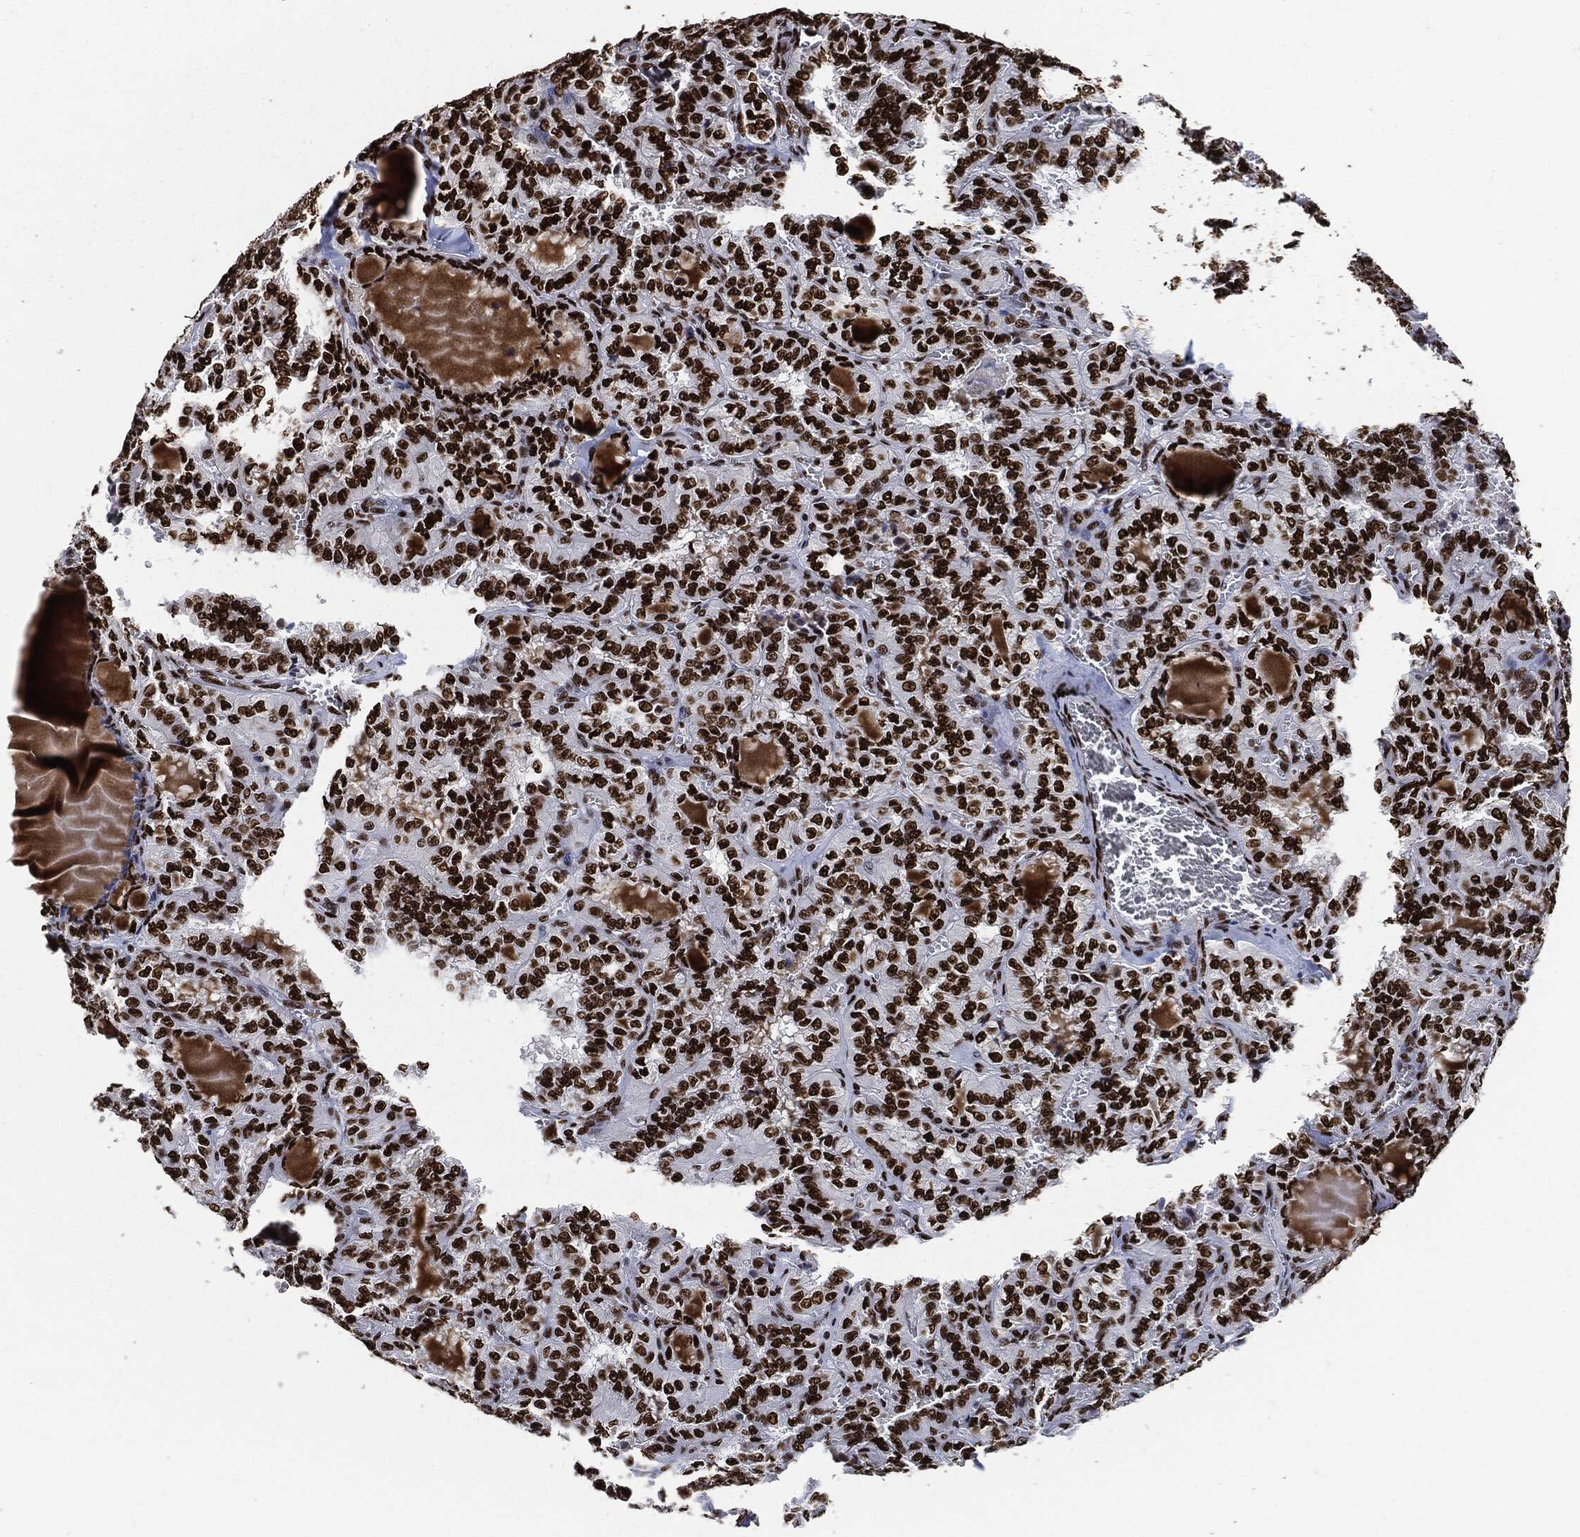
{"staining": {"intensity": "strong", "quantity": ">75%", "location": "nuclear"}, "tissue": "thyroid cancer", "cell_type": "Tumor cells", "image_type": "cancer", "snomed": [{"axis": "morphology", "description": "Papillary adenocarcinoma, NOS"}, {"axis": "topography", "description": "Thyroid gland"}], "caption": "A high amount of strong nuclear staining is present in approximately >75% of tumor cells in thyroid cancer tissue. Nuclei are stained in blue.", "gene": "RECQL", "patient": {"sex": "female", "age": 41}}